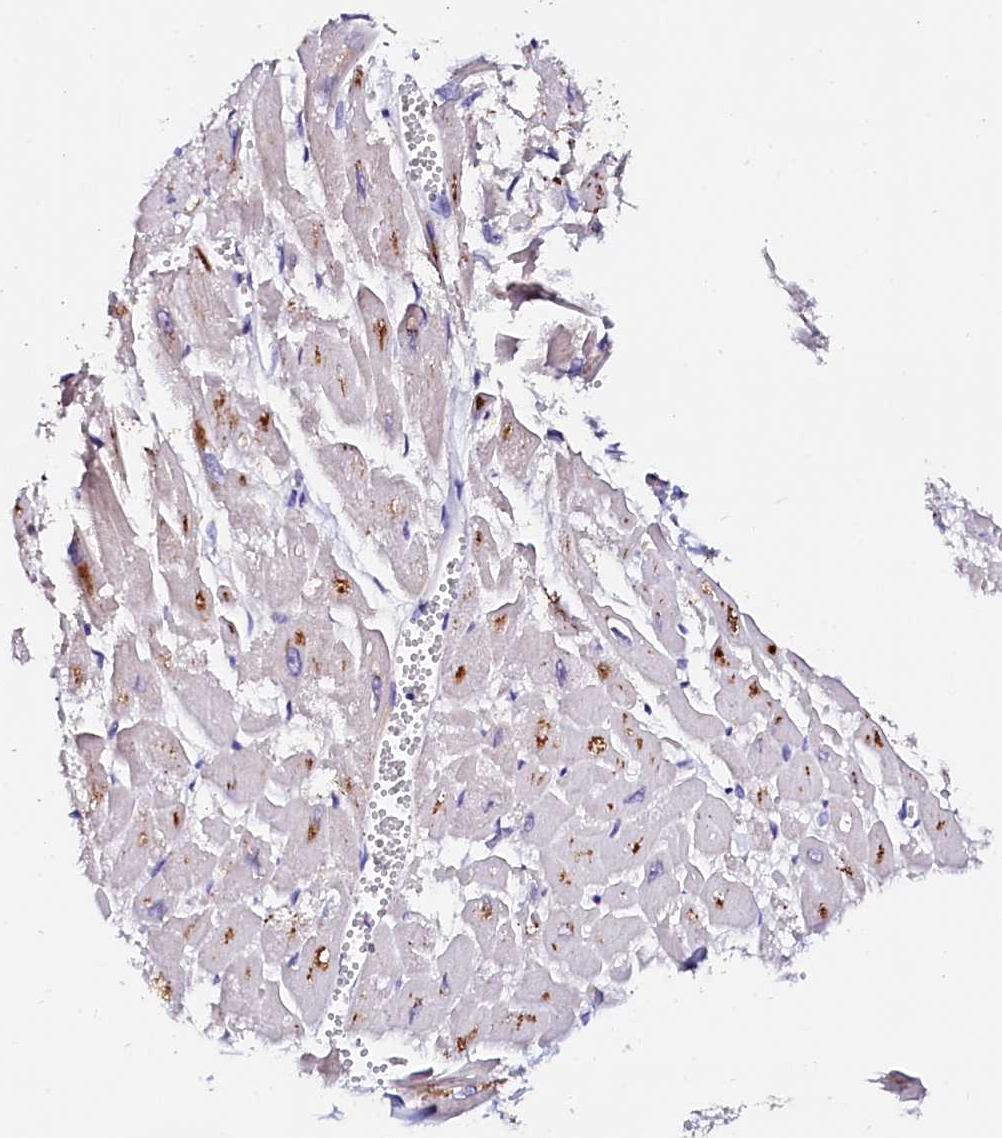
{"staining": {"intensity": "moderate", "quantity": "<25%", "location": "cytoplasmic/membranous"}, "tissue": "heart muscle", "cell_type": "Cardiomyocytes", "image_type": "normal", "snomed": [{"axis": "morphology", "description": "Normal tissue, NOS"}, {"axis": "topography", "description": "Heart"}], "caption": "A high-resolution photomicrograph shows immunohistochemistry (IHC) staining of unremarkable heart muscle, which exhibits moderate cytoplasmic/membranous positivity in about <25% of cardiomyocytes. (Brightfield microscopy of DAB IHC at high magnification).", "gene": "NALF1", "patient": {"sex": "male", "age": 54}}